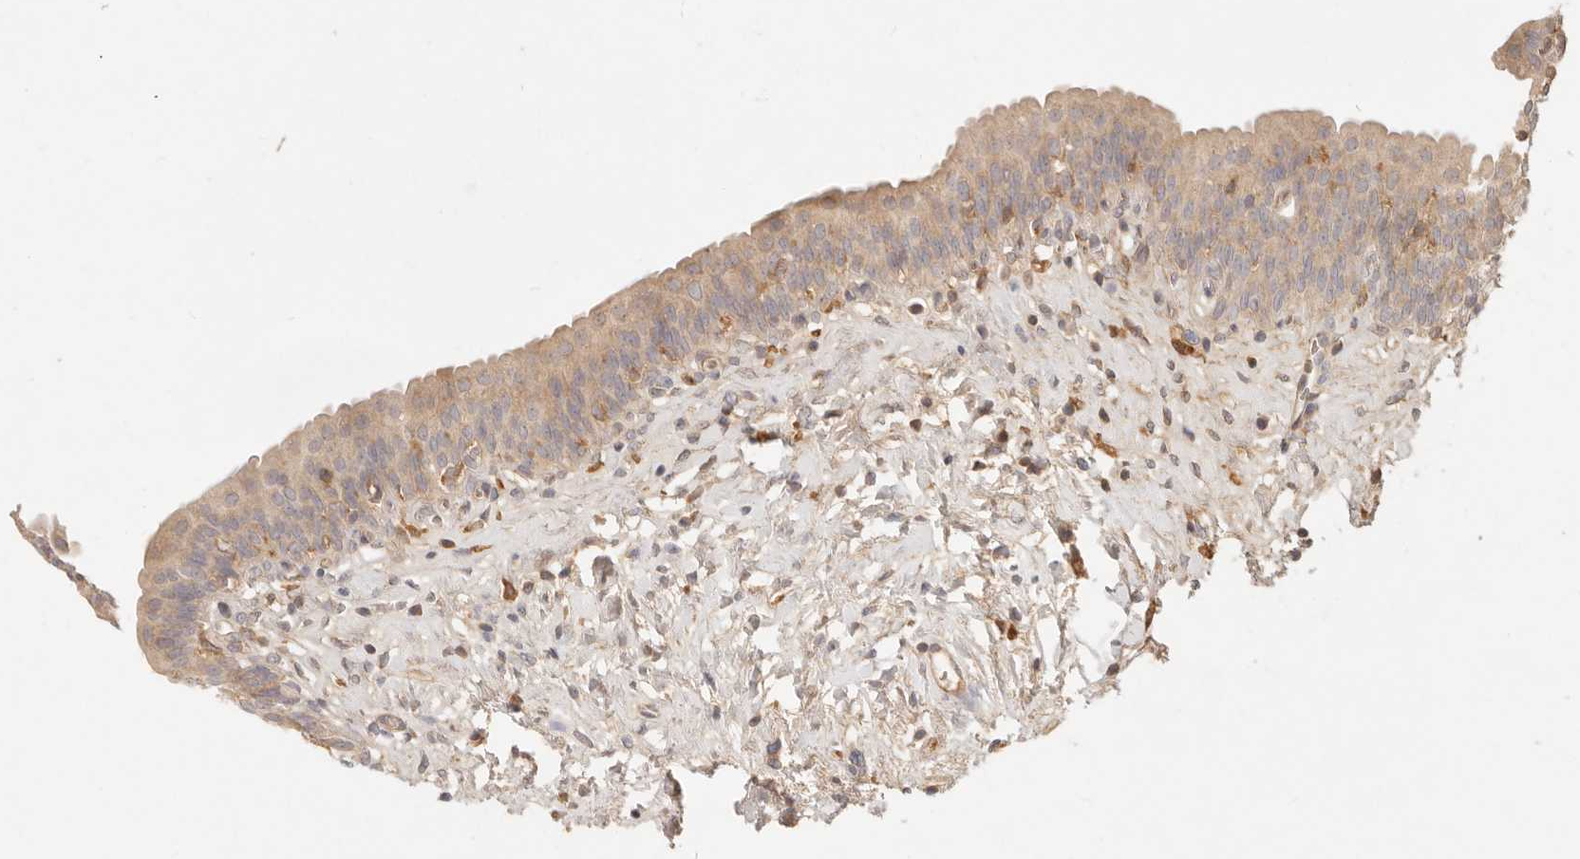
{"staining": {"intensity": "weak", "quantity": ">75%", "location": "cytoplasmic/membranous"}, "tissue": "urinary bladder", "cell_type": "Urothelial cells", "image_type": "normal", "snomed": [{"axis": "morphology", "description": "Normal tissue, NOS"}, {"axis": "topography", "description": "Urinary bladder"}], "caption": "Immunohistochemical staining of normal human urinary bladder exhibits weak cytoplasmic/membranous protein positivity in about >75% of urothelial cells. Nuclei are stained in blue.", "gene": "NECAP2", "patient": {"sex": "male", "age": 83}}